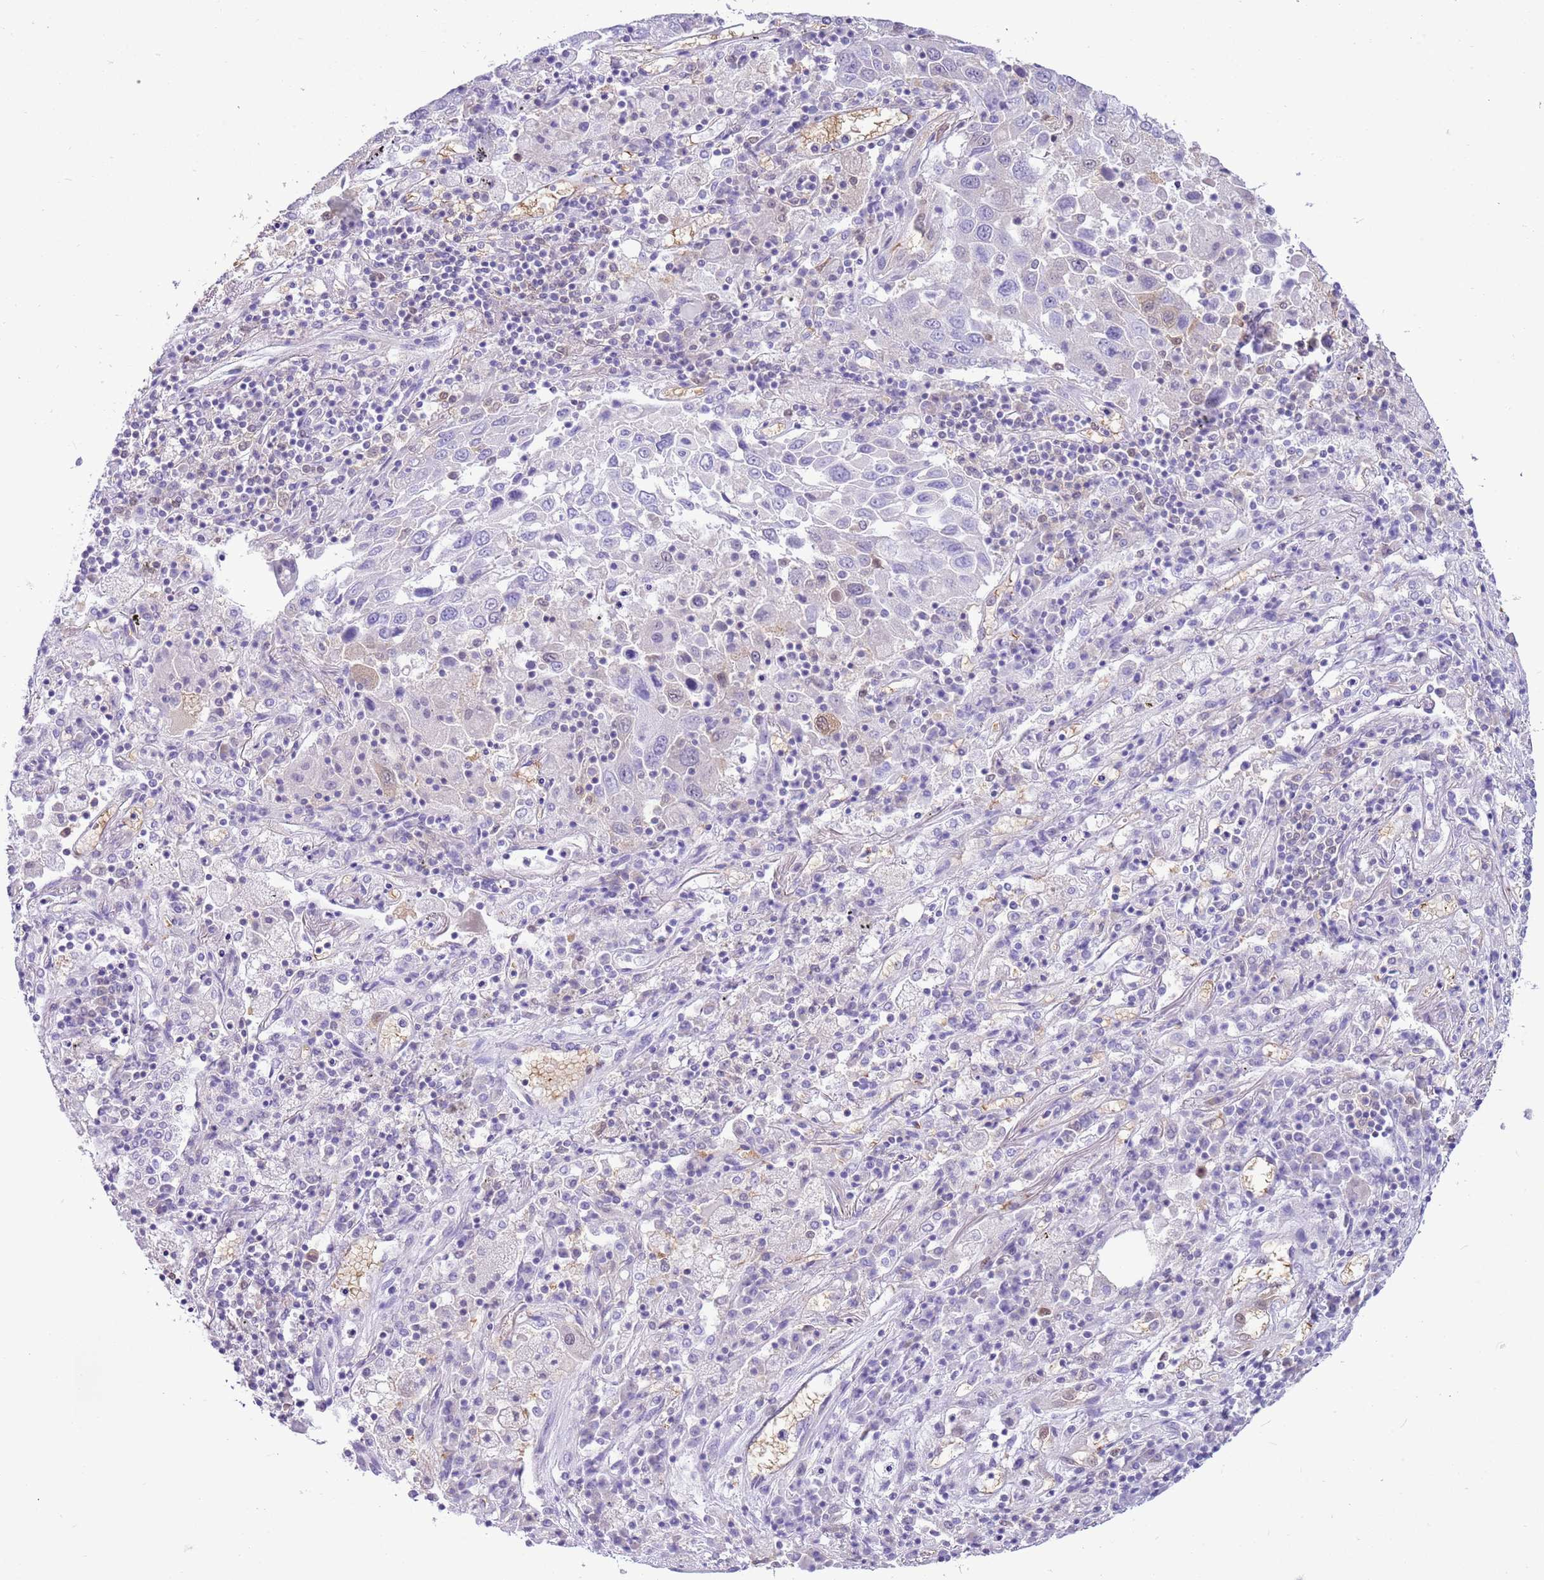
{"staining": {"intensity": "weak", "quantity": "<25%", "location": "nuclear"}, "tissue": "lung cancer", "cell_type": "Tumor cells", "image_type": "cancer", "snomed": [{"axis": "morphology", "description": "Squamous cell carcinoma, NOS"}, {"axis": "topography", "description": "Lung"}], "caption": "High power microscopy image of an IHC histopathology image of squamous cell carcinoma (lung), revealing no significant staining in tumor cells.", "gene": "DDI2", "patient": {"sex": "male", "age": 65}}